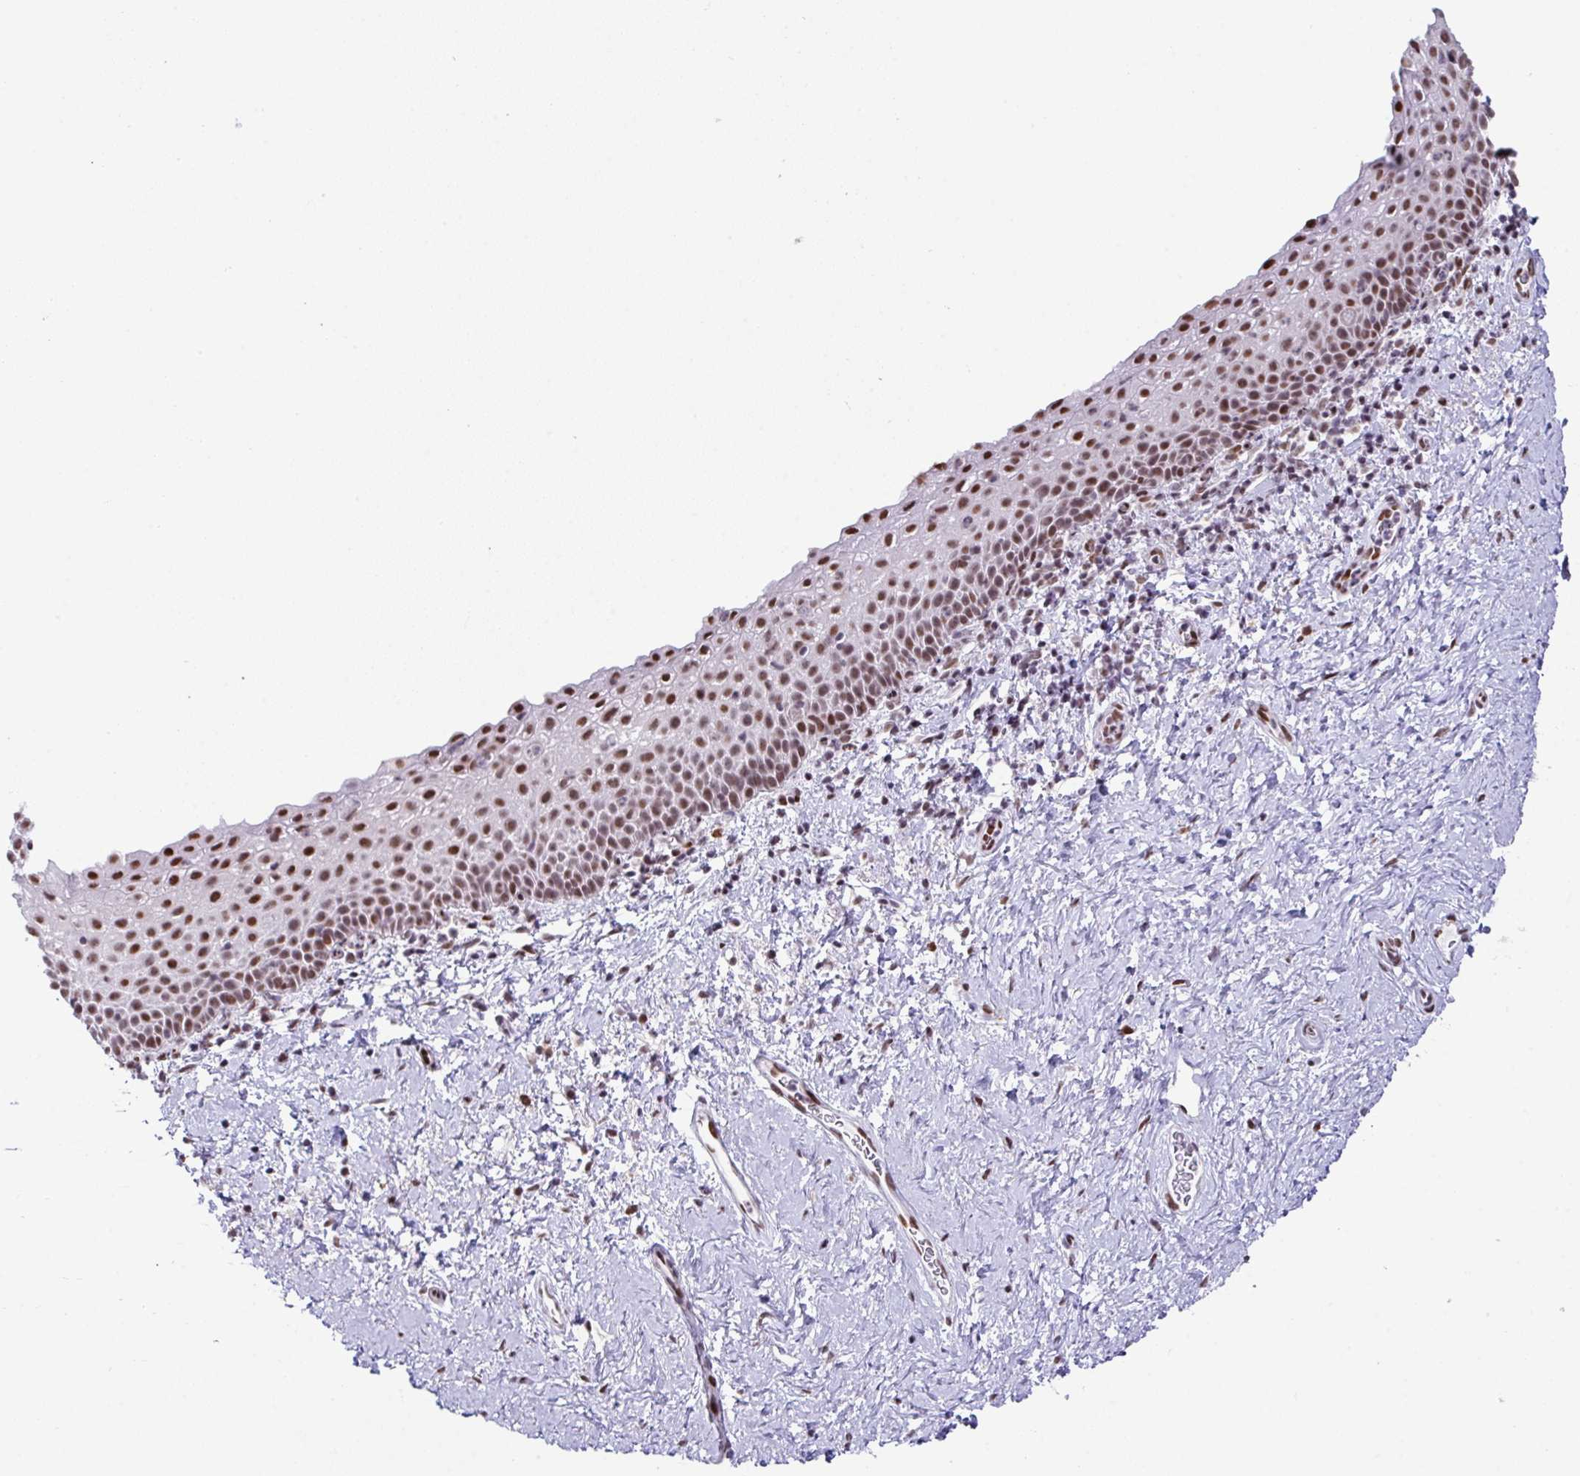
{"staining": {"intensity": "strong", "quantity": ">75%", "location": "nuclear"}, "tissue": "vagina", "cell_type": "Squamous epithelial cells", "image_type": "normal", "snomed": [{"axis": "morphology", "description": "Normal tissue, NOS"}, {"axis": "topography", "description": "Vagina"}], "caption": "This image displays IHC staining of unremarkable human vagina, with high strong nuclear expression in approximately >75% of squamous epithelial cells.", "gene": "CLP1", "patient": {"sex": "female", "age": 61}}